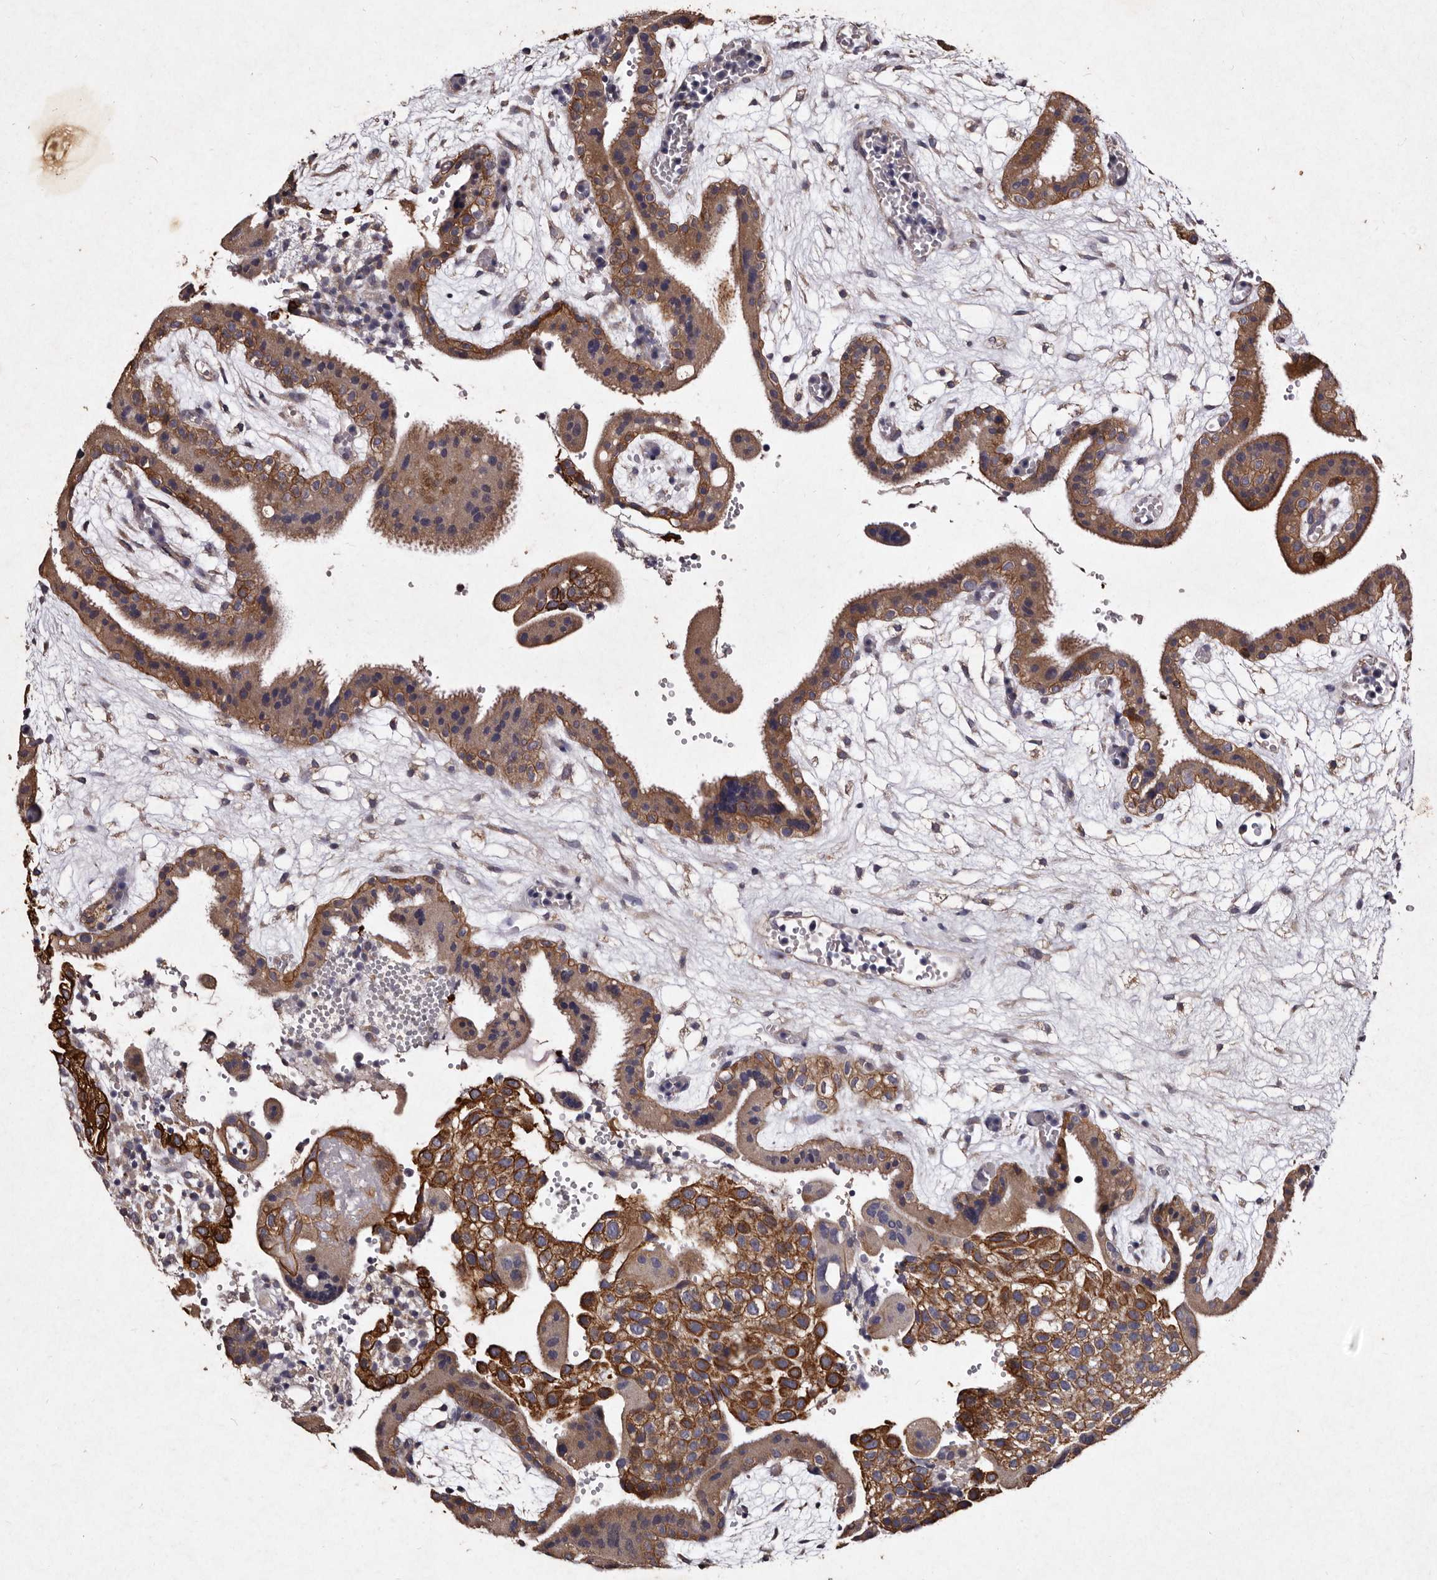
{"staining": {"intensity": "moderate", "quantity": ">75%", "location": "cytoplasmic/membranous"}, "tissue": "placenta", "cell_type": "Trophoblastic cells", "image_type": "normal", "snomed": [{"axis": "morphology", "description": "Normal tissue, NOS"}, {"axis": "topography", "description": "Placenta"}], "caption": "Immunohistochemistry (IHC) staining of normal placenta, which reveals medium levels of moderate cytoplasmic/membranous expression in about >75% of trophoblastic cells indicating moderate cytoplasmic/membranous protein staining. The staining was performed using DAB (3,3'-diaminobenzidine) (brown) for protein detection and nuclei were counterstained in hematoxylin (blue).", "gene": "TFB1M", "patient": {"sex": "female", "age": 18}}